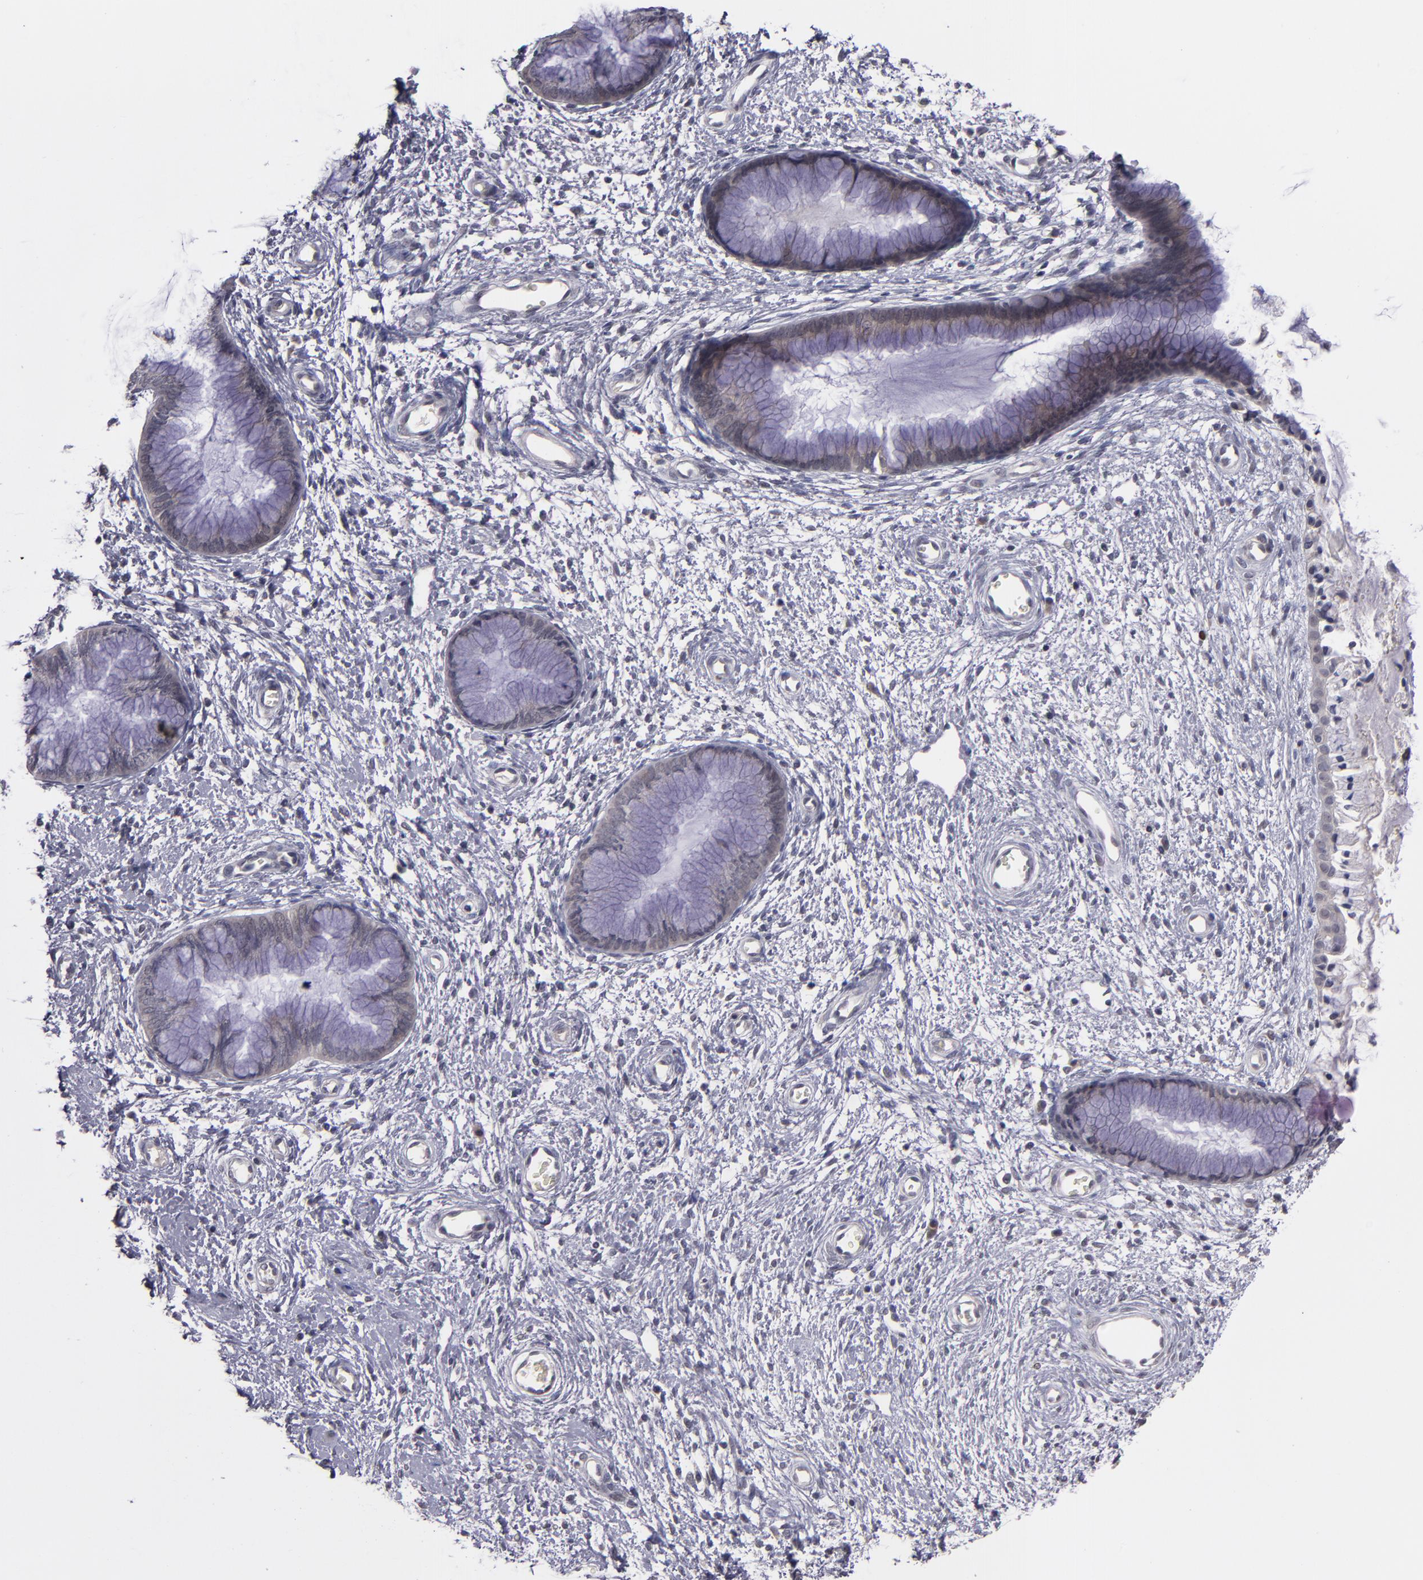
{"staining": {"intensity": "weak", "quantity": "<25%", "location": "cytoplasmic/membranous"}, "tissue": "cervix", "cell_type": "Glandular cells", "image_type": "normal", "snomed": [{"axis": "morphology", "description": "Normal tissue, NOS"}, {"axis": "topography", "description": "Cervix"}], "caption": "Immunohistochemistry (IHC) of unremarkable cervix reveals no staining in glandular cells.", "gene": "CDC7", "patient": {"sex": "female", "age": 55}}